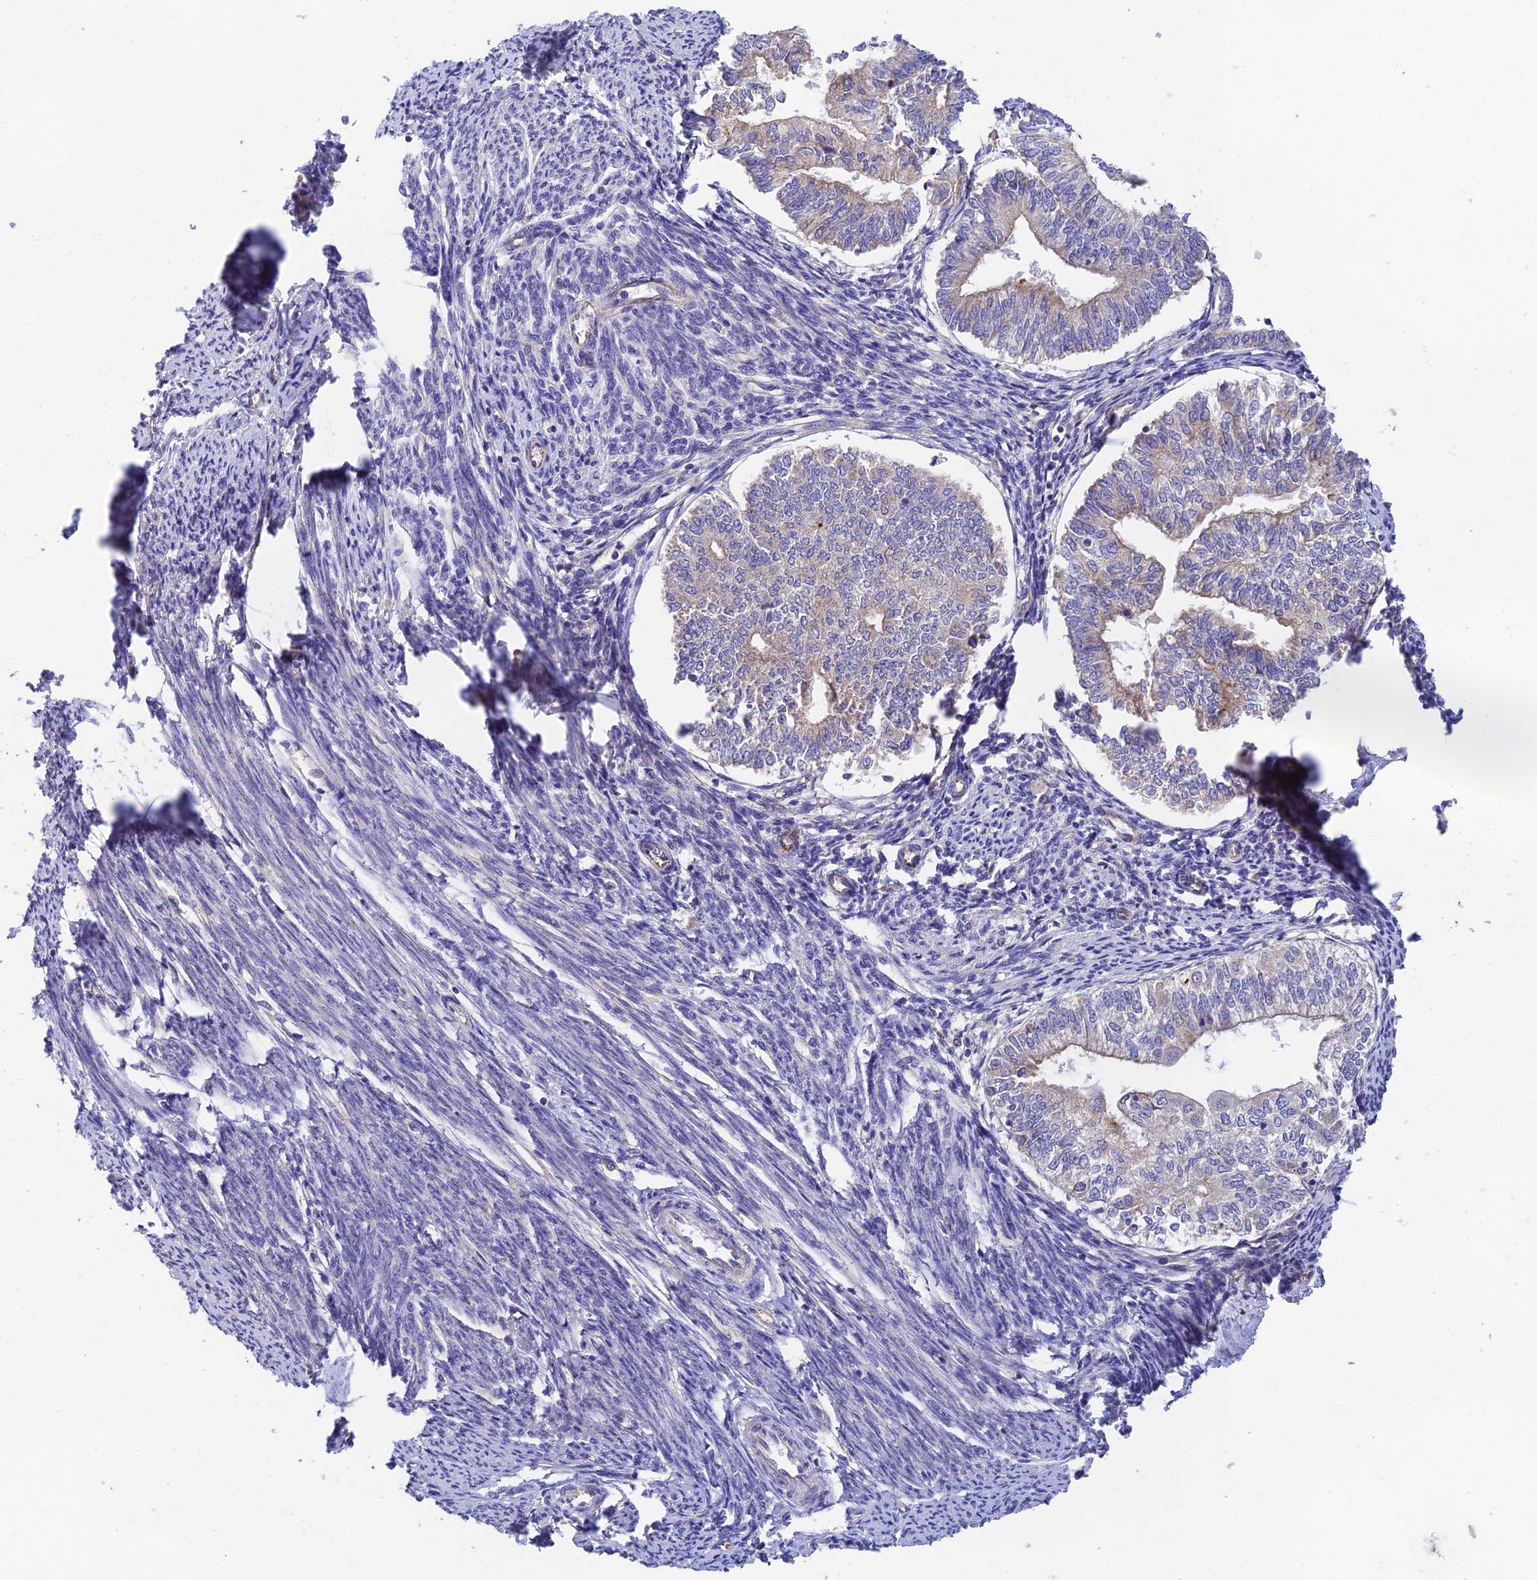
{"staining": {"intensity": "moderate", "quantity": "<25%", "location": "cytoplasmic/membranous"}, "tissue": "smooth muscle", "cell_type": "Smooth muscle cells", "image_type": "normal", "snomed": [{"axis": "morphology", "description": "Normal tissue, NOS"}, {"axis": "topography", "description": "Smooth muscle"}, {"axis": "topography", "description": "Uterus"}], "caption": "Immunohistochemistry image of benign smooth muscle stained for a protein (brown), which exhibits low levels of moderate cytoplasmic/membranous positivity in about <25% of smooth muscle cells.", "gene": "RANBP6", "patient": {"sex": "female", "age": 59}}